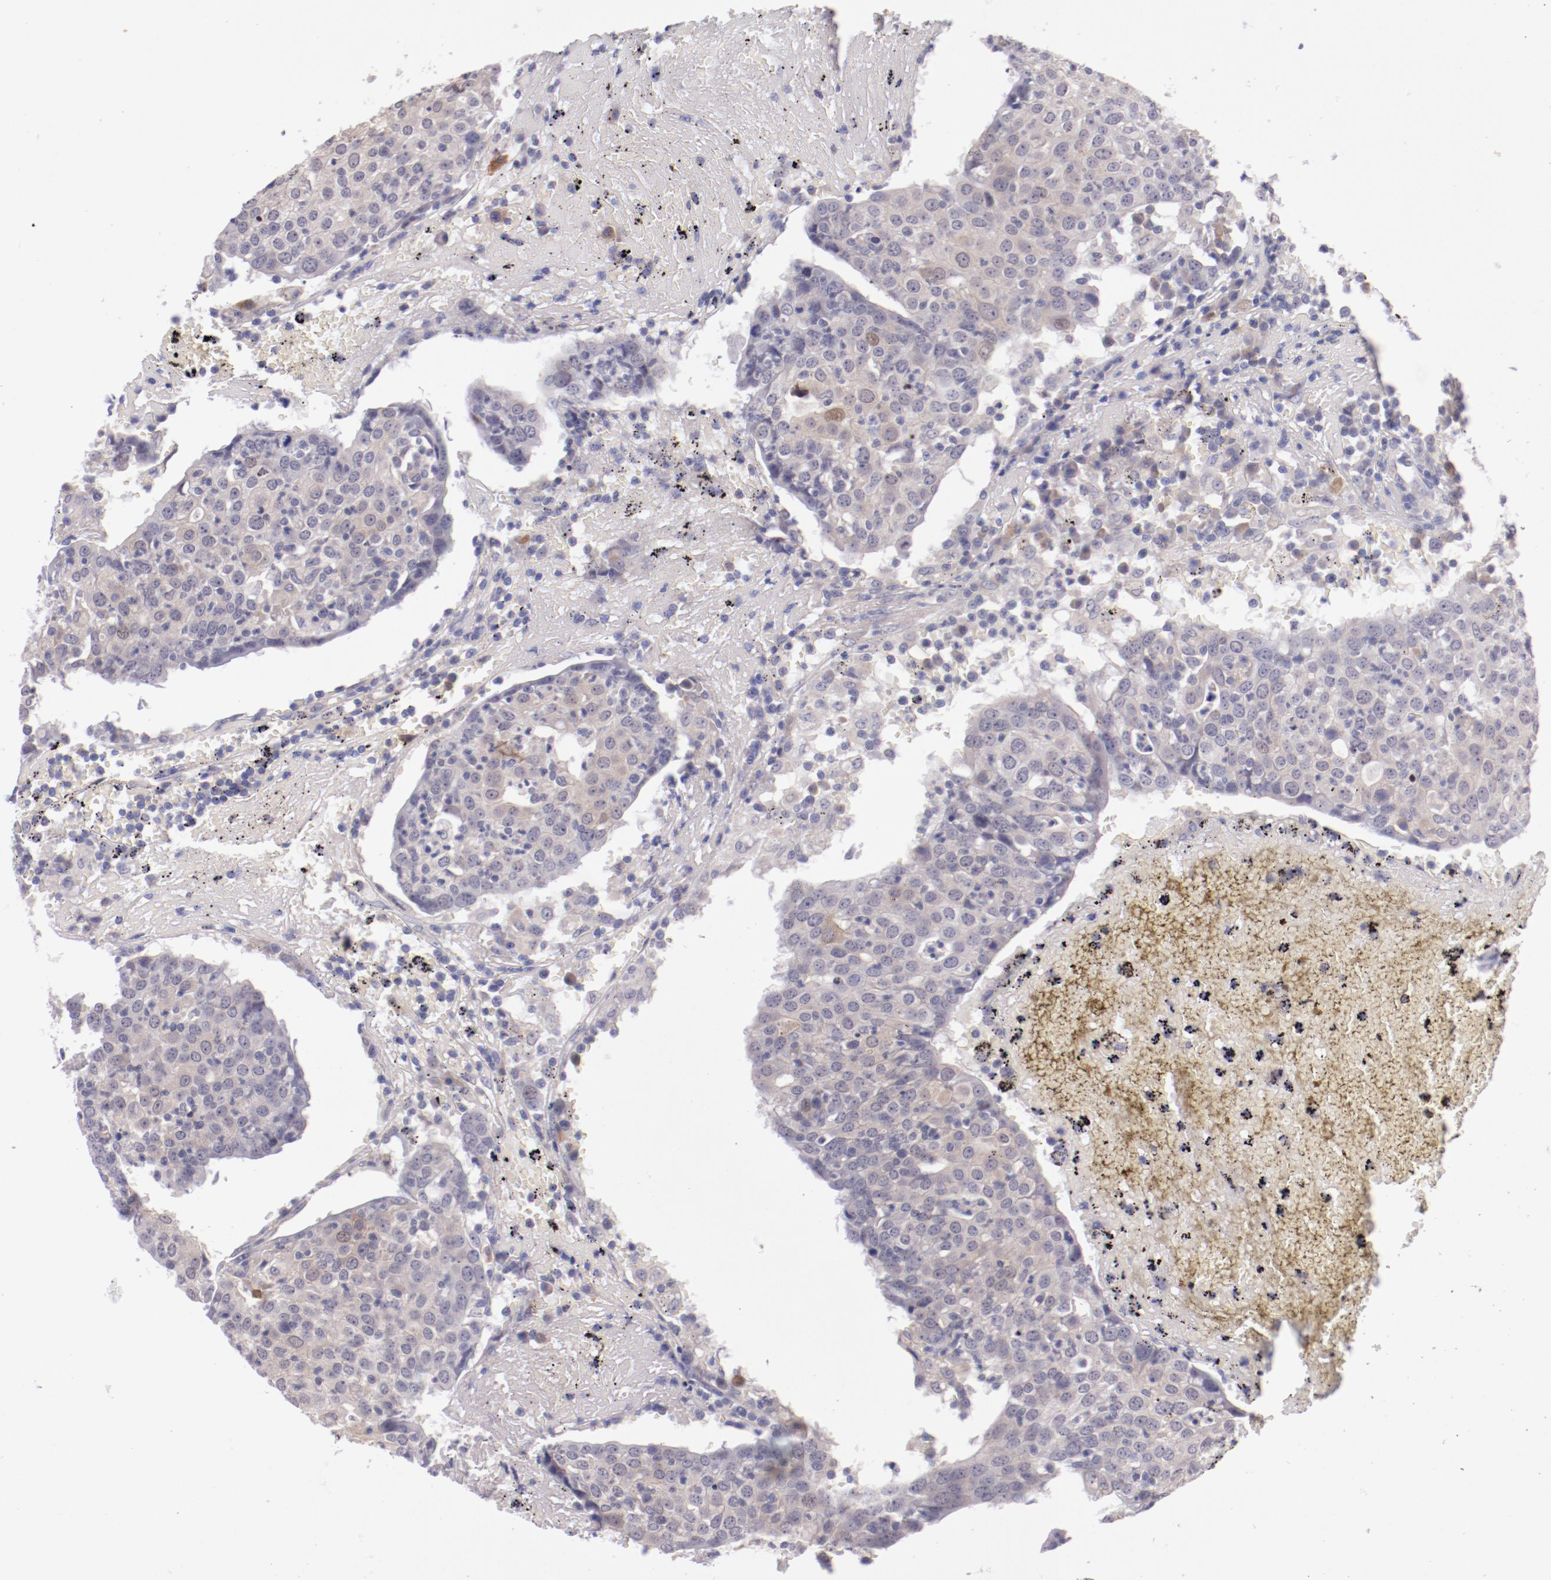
{"staining": {"intensity": "negative", "quantity": "none", "location": "none"}, "tissue": "head and neck cancer", "cell_type": "Tumor cells", "image_type": "cancer", "snomed": [{"axis": "morphology", "description": "Adenocarcinoma, NOS"}, {"axis": "topography", "description": "Salivary gland"}, {"axis": "topography", "description": "Head-Neck"}], "caption": "IHC image of neoplastic tissue: human head and neck cancer (adenocarcinoma) stained with DAB (3,3'-diaminobenzidine) shows no significant protein expression in tumor cells.", "gene": "TRAF3", "patient": {"sex": "female", "age": 65}}